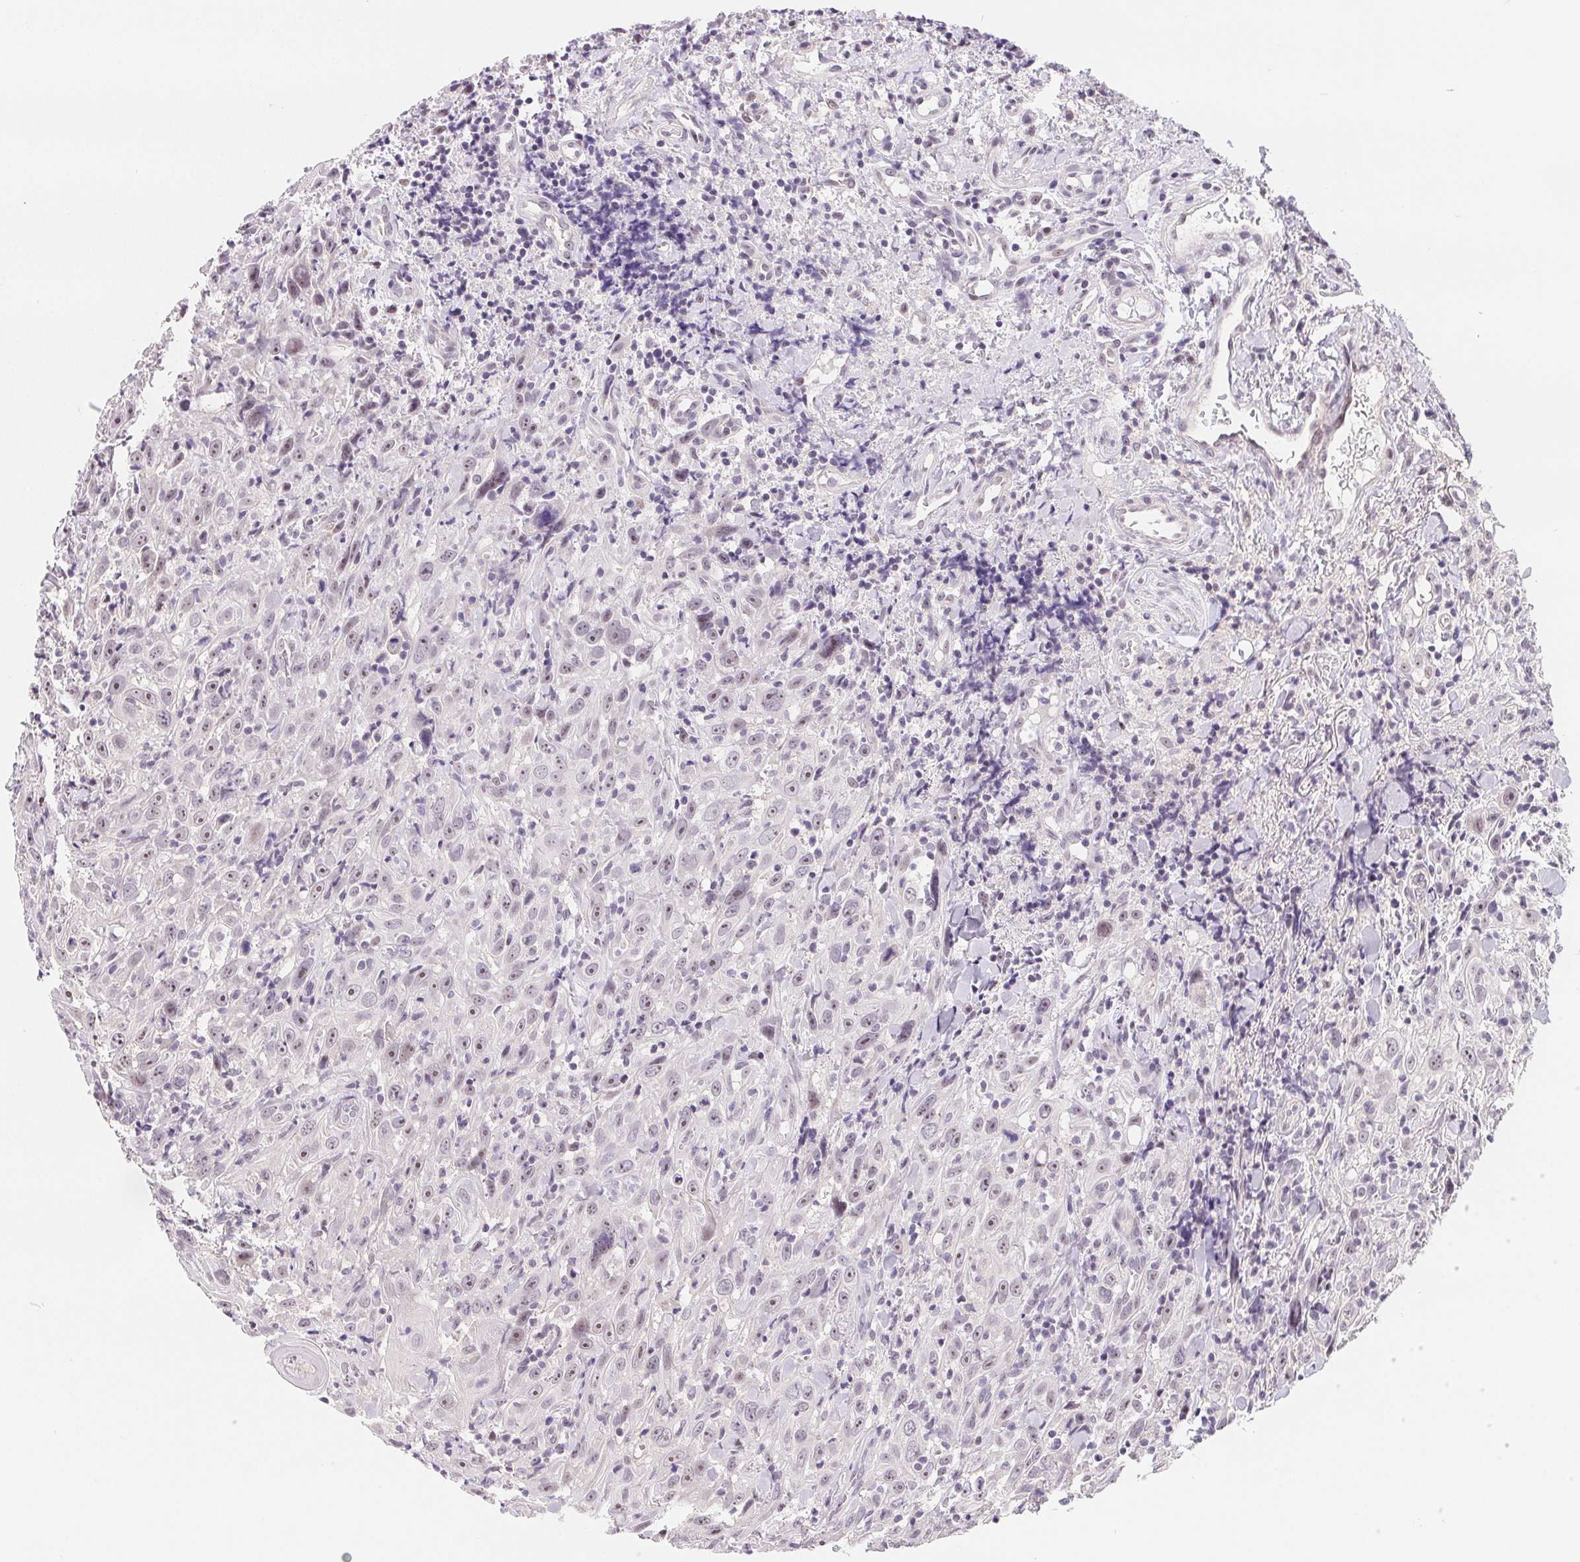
{"staining": {"intensity": "moderate", "quantity": "25%-75%", "location": "nuclear"}, "tissue": "head and neck cancer", "cell_type": "Tumor cells", "image_type": "cancer", "snomed": [{"axis": "morphology", "description": "Squamous cell carcinoma, NOS"}, {"axis": "topography", "description": "Head-Neck"}], "caption": "DAB immunohistochemical staining of squamous cell carcinoma (head and neck) reveals moderate nuclear protein staining in approximately 25%-75% of tumor cells.", "gene": "LCA5L", "patient": {"sex": "female", "age": 95}}